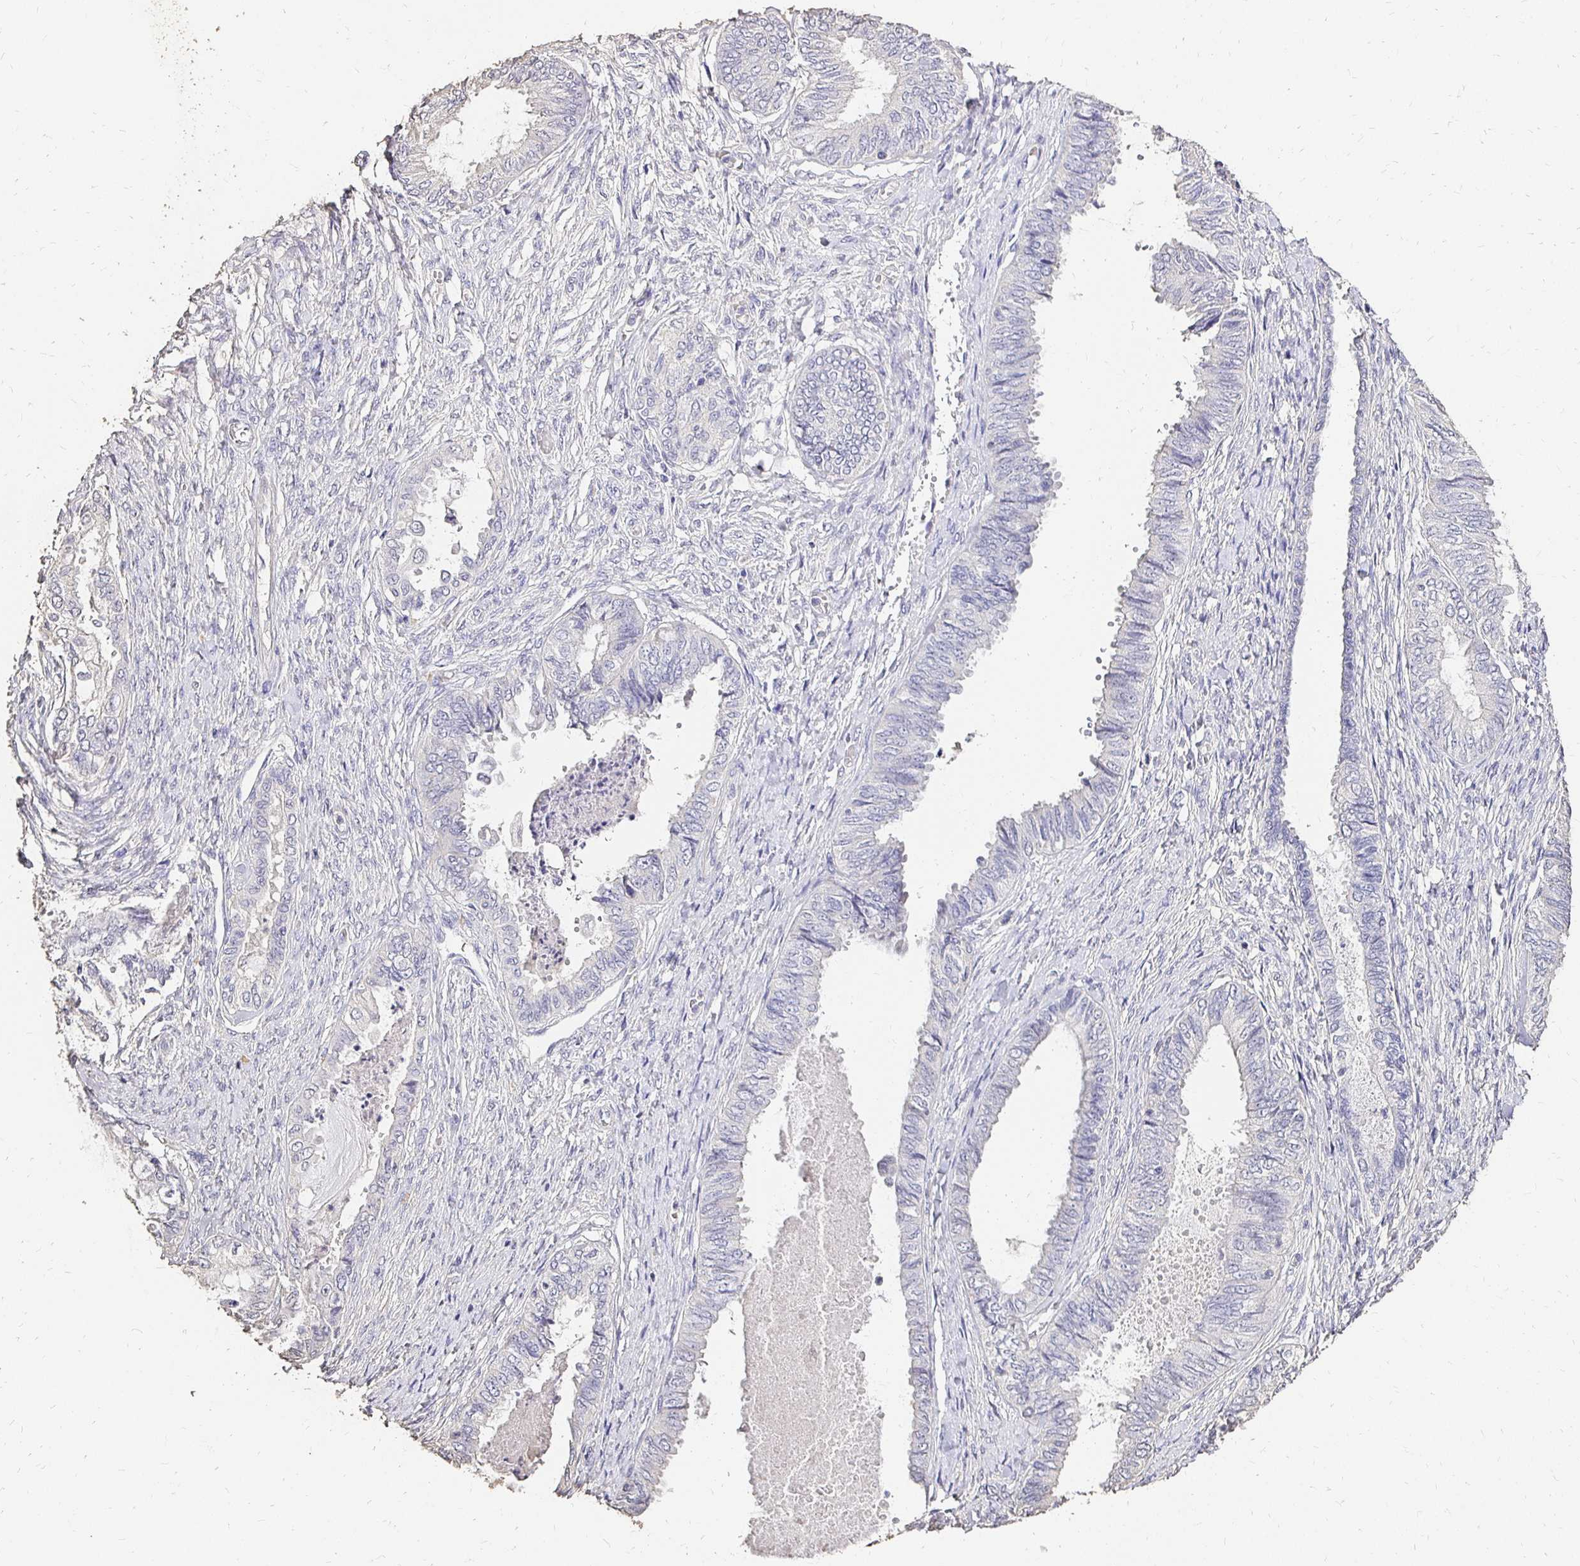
{"staining": {"intensity": "negative", "quantity": "none", "location": "none"}, "tissue": "ovarian cancer", "cell_type": "Tumor cells", "image_type": "cancer", "snomed": [{"axis": "morphology", "description": "Carcinoma, endometroid"}, {"axis": "topography", "description": "Ovary"}], "caption": "Tumor cells are negative for protein expression in human ovarian cancer (endometroid carcinoma).", "gene": "UGT1A6", "patient": {"sex": "female", "age": 70}}